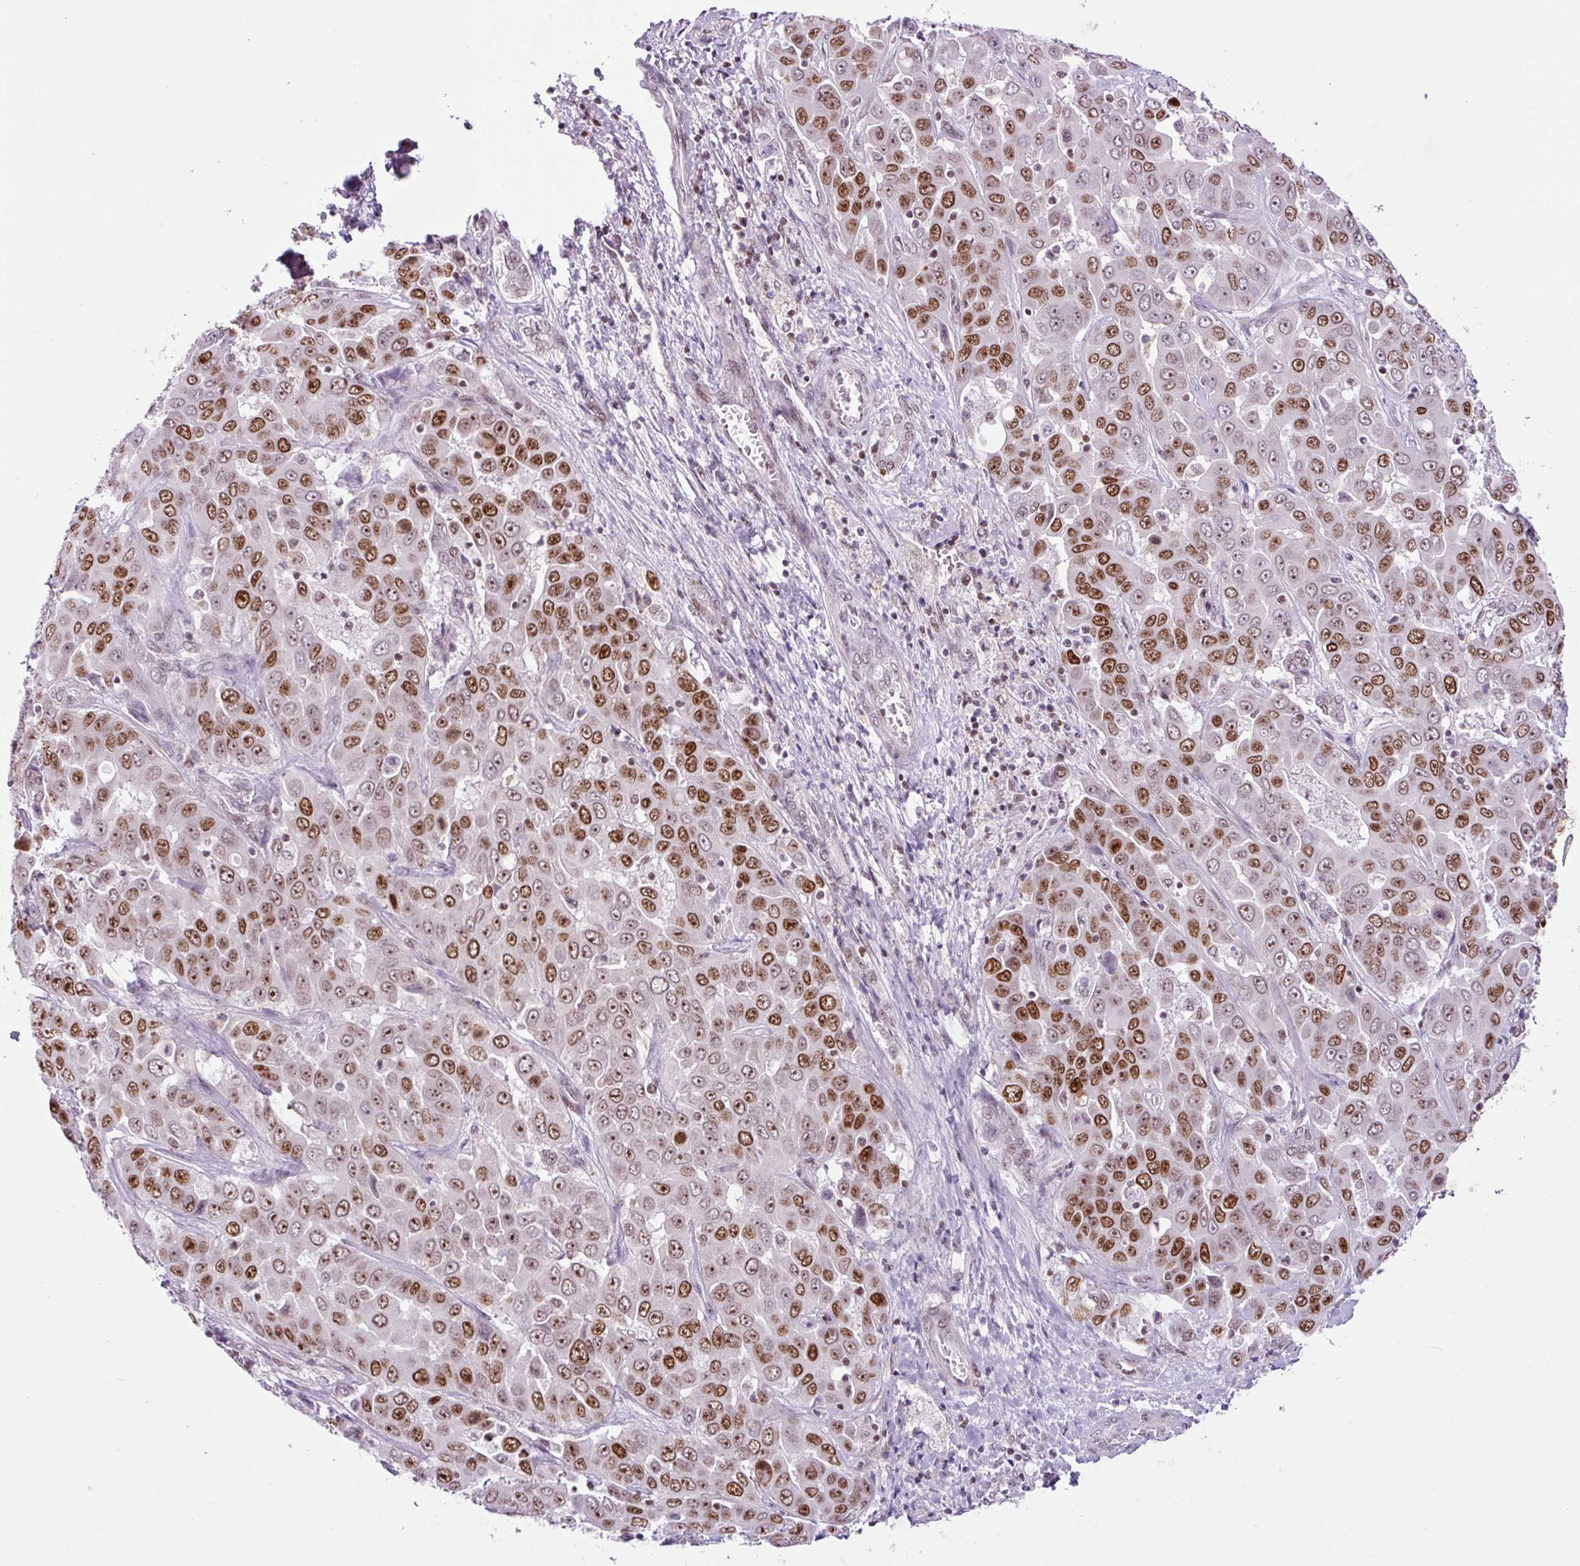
{"staining": {"intensity": "moderate", "quantity": ">75%", "location": "nuclear"}, "tissue": "liver cancer", "cell_type": "Tumor cells", "image_type": "cancer", "snomed": [{"axis": "morphology", "description": "Cholangiocarcinoma"}, {"axis": "topography", "description": "Liver"}], "caption": "Liver cholangiocarcinoma stained with a brown dye reveals moderate nuclear positive positivity in about >75% of tumor cells.", "gene": "CCDC137", "patient": {"sex": "female", "age": 52}}